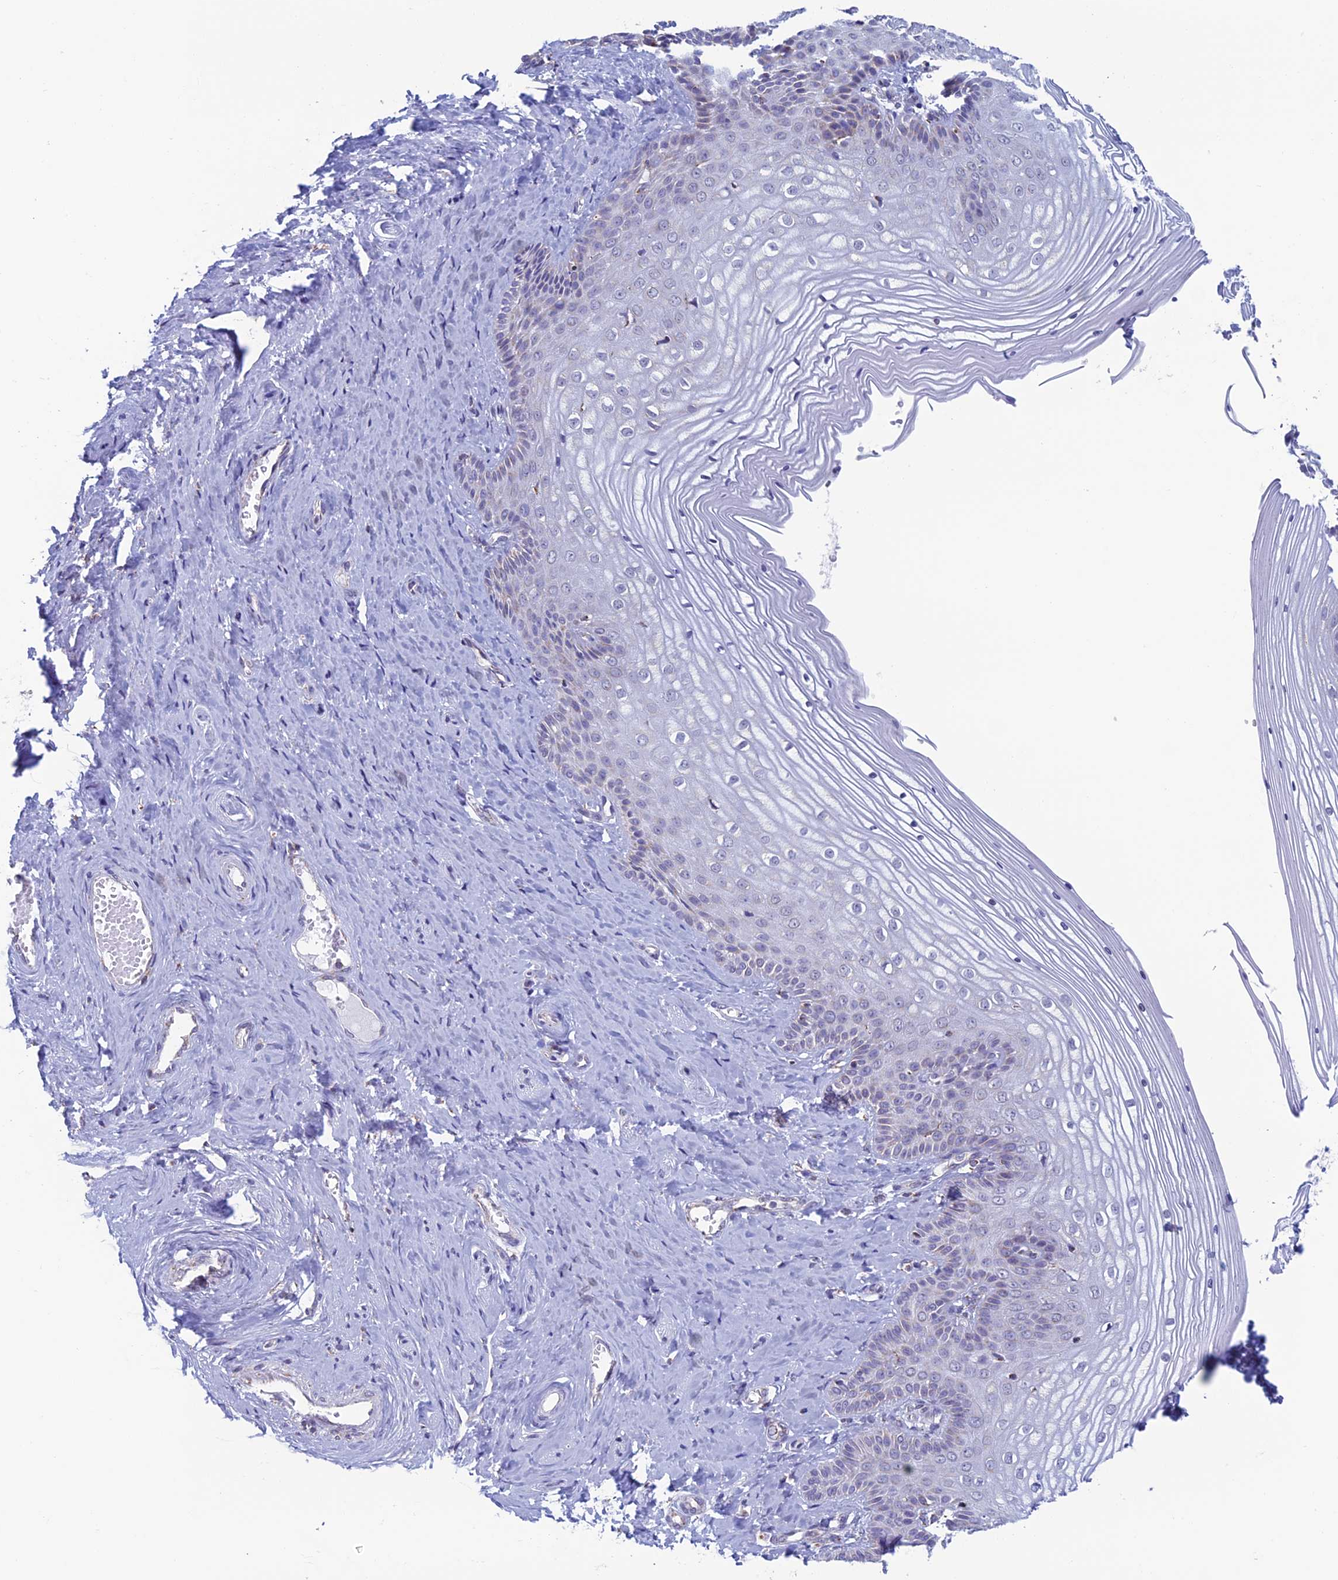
{"staining": {"intensity": "weak", "quantity": "<25%", "location": "cytoplasmic/membranous"}, "tissue": "vagina", "cell_type": "Squamous epithelial cells", "image_type": "normal", "snomed": [{"axis": "morphology", "description": "Normal tissue, NOS"}, {"axis": "topography", "description": "Vagina"}, {"axis": "topography", "description": "Cervix"}], "caption": "There is no significant expression in squamous epithelial cells of vagina.", "gene": "ZNG1A", "patient": {"sex": "female", "age": 40}}